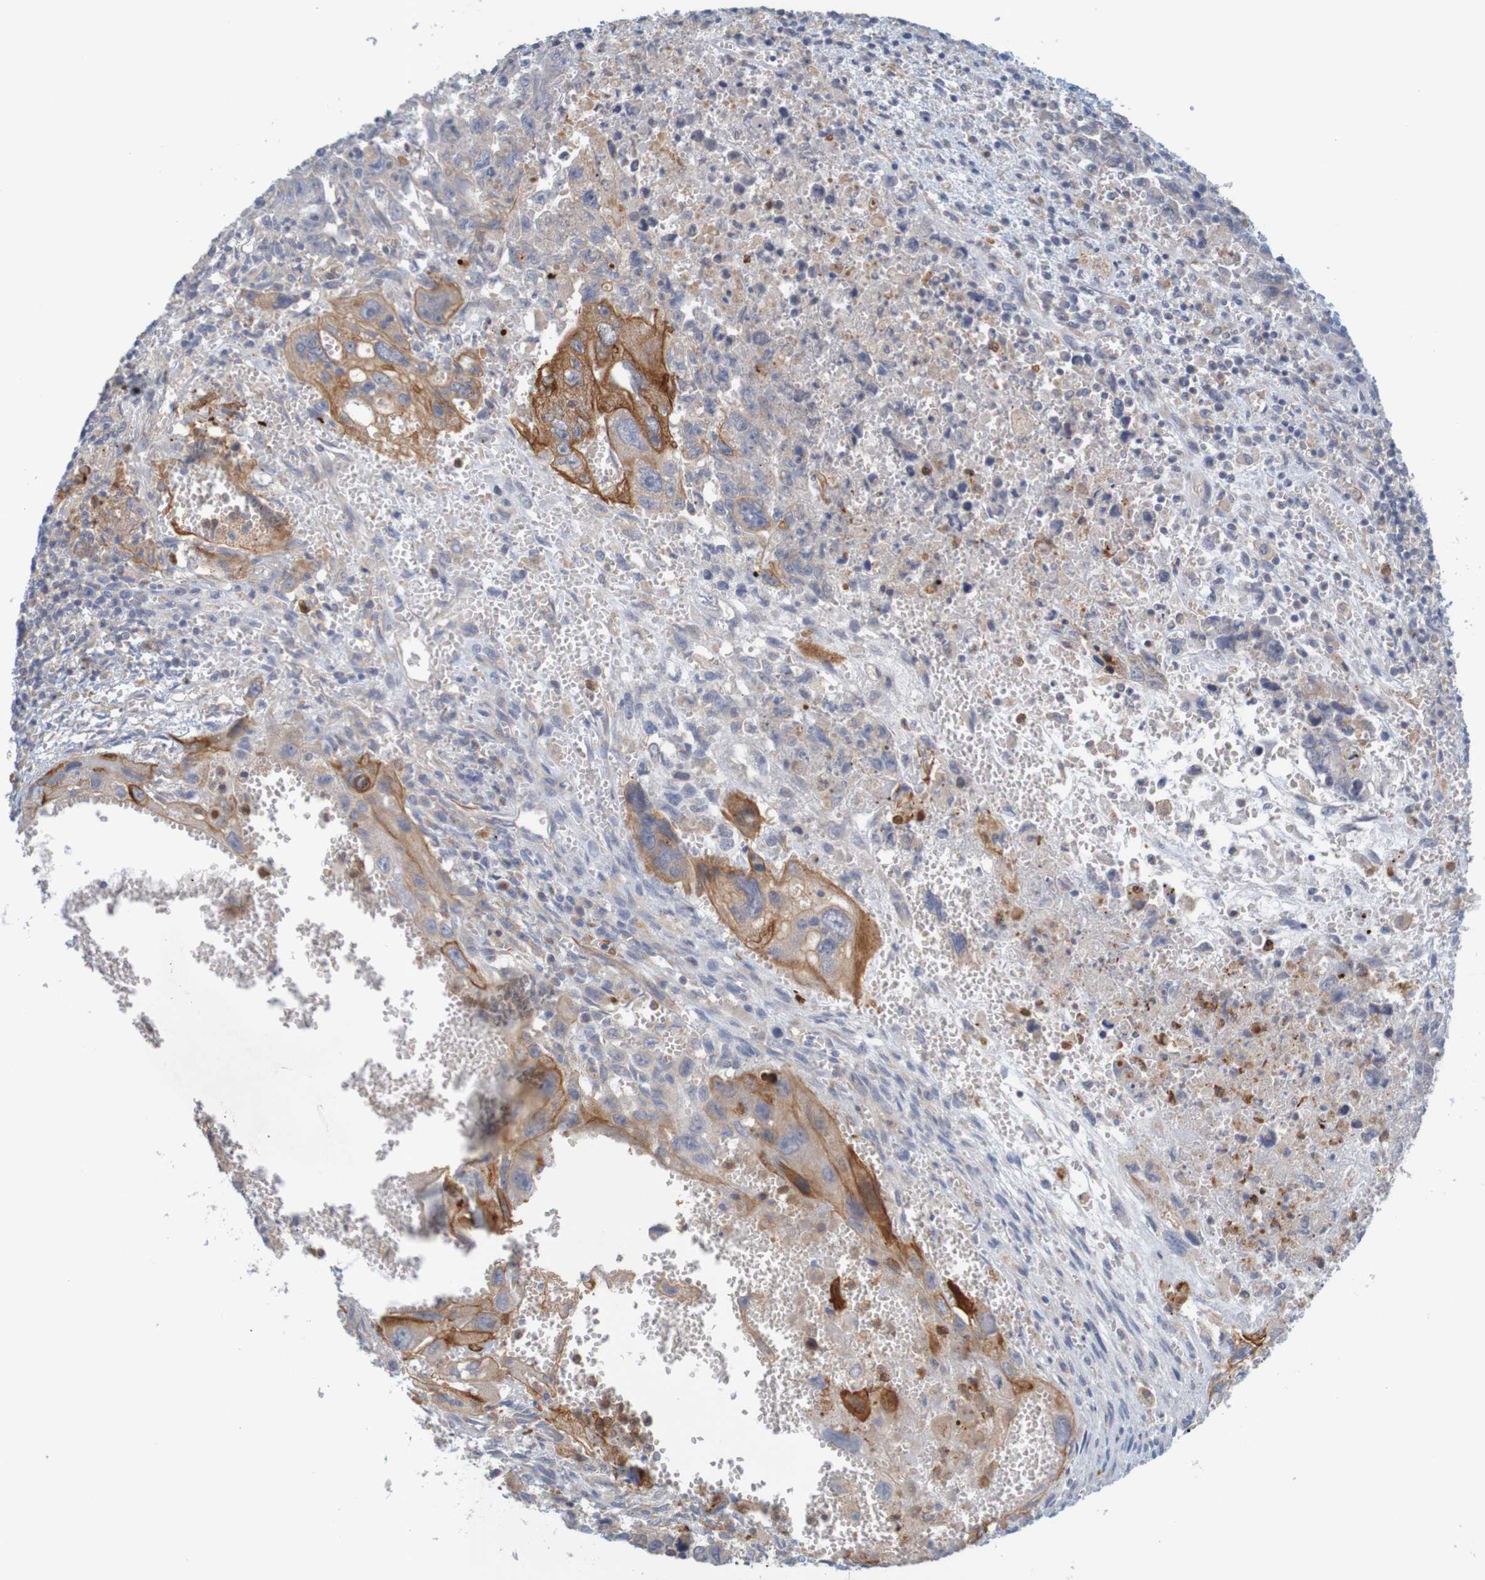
{"staining": {"intensity": "moderate", "quantity": ">75%", "location": "cytoplasmic/membranous"}, "tissue": "testis cancer", "cell_type": "Tumor cells", "image_type": "cancer", "snomed": [{"axis": "morphology", "description": "Carcinoma, Embryonal, NOS"}, {"axis": "topography", "description": "Testis"}], "caption": "This is a micrograph of immunohistochemistry staining of embryonal carcinoma (testis), which shows moderate expression in the cytoplasmic/membranous of tumor cells.", "gene": "KRT23", "patient": {"sex": "male", "age": 28}}